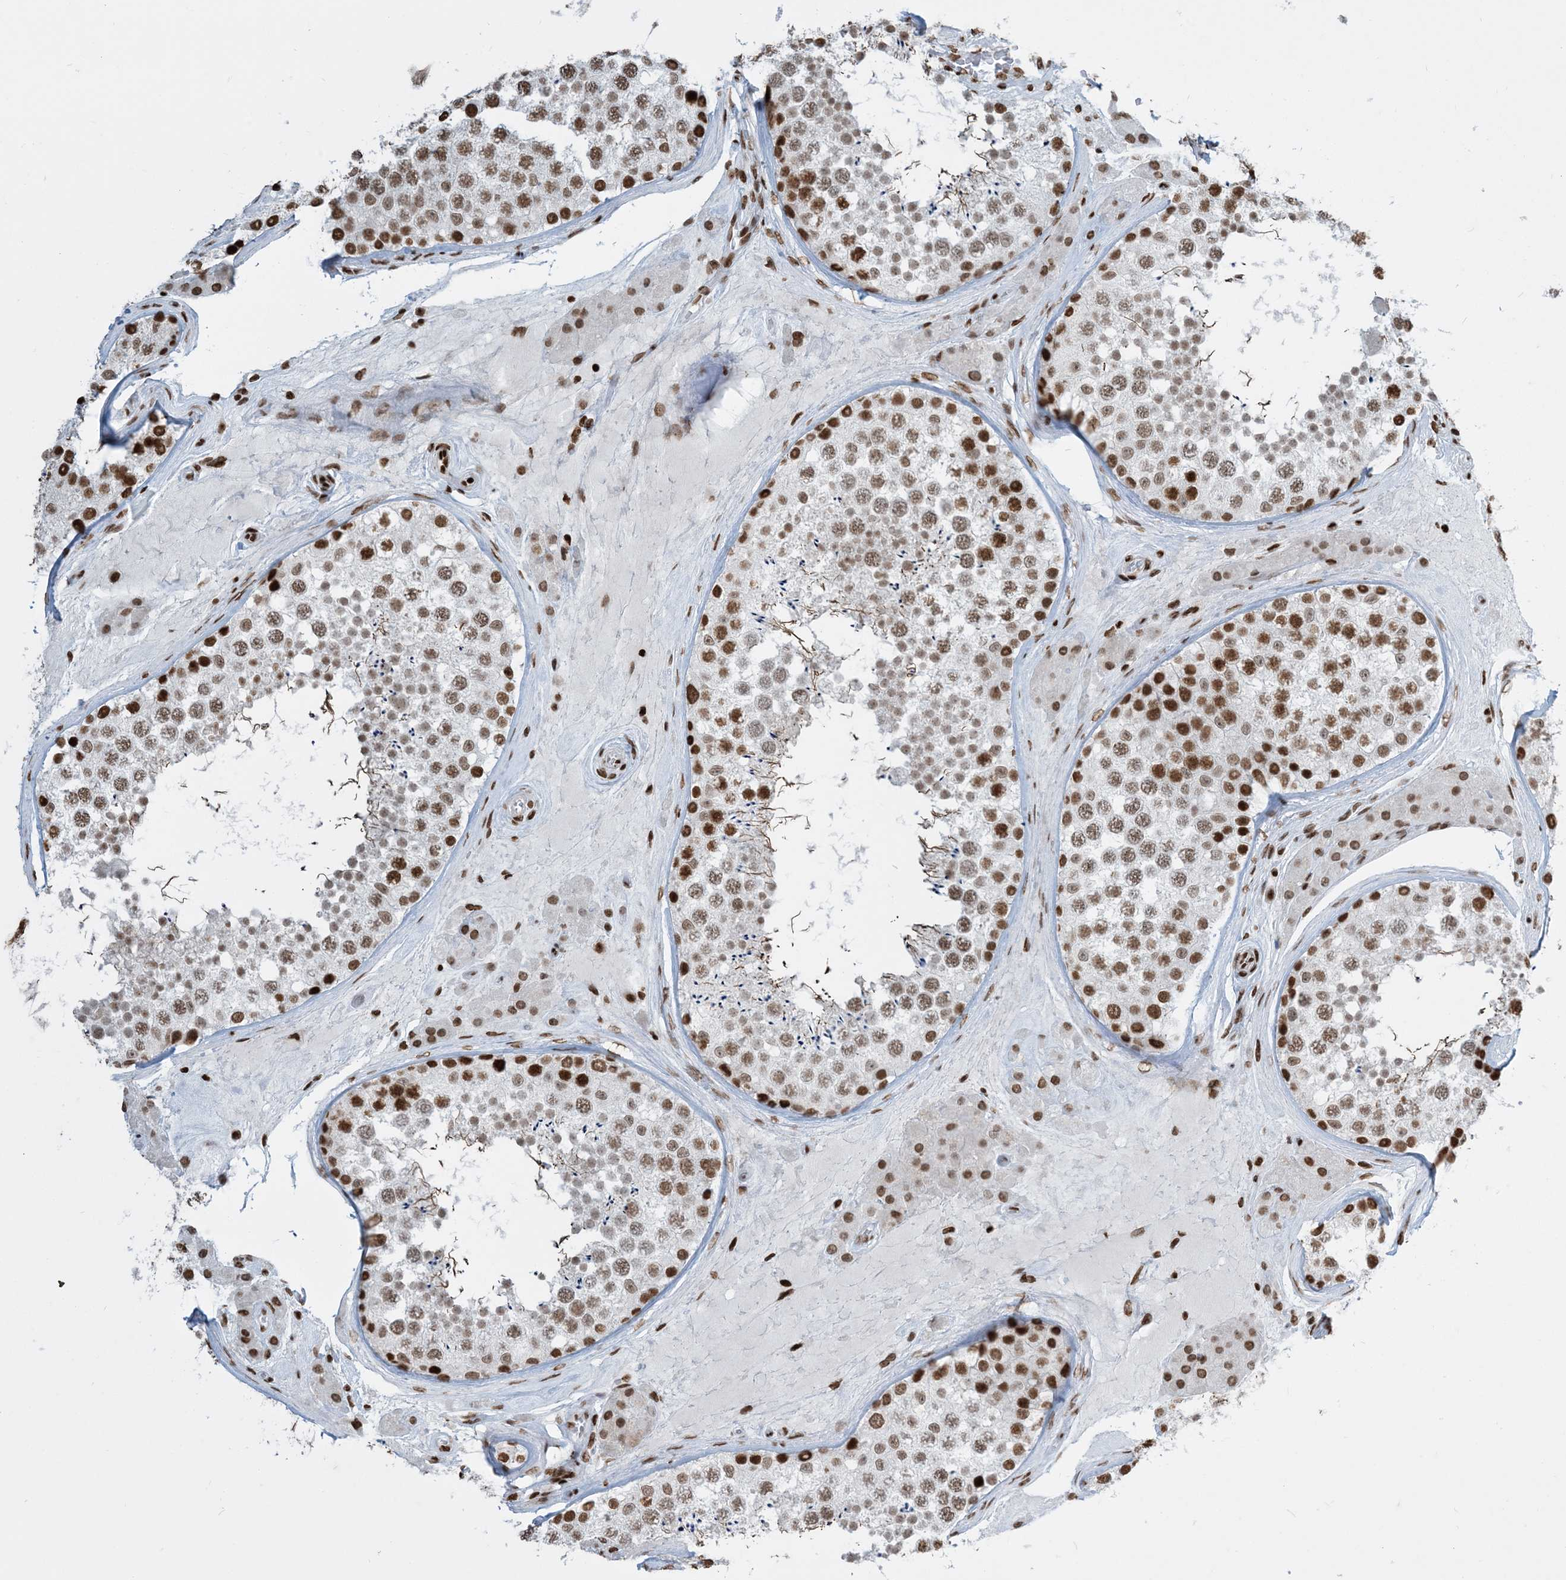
{"staining": {"intensity": "strong", "quantity": "25%-75%", "location": "nuclear"}, "tissue": "testis", "cell_type": "Cells in seminiferous ducts", "image_type": "normal", "snomed": [{"axis": "morphology", "description": "Normal tissue, NOS"}, {"axis": "topography", "description": "Testis"}], "caption": "Benign testis exhibits strong nuclear positivity in approximately 25%-75% of cells in seminiferous ducts, visualized by immunohistochemistry. The staining was performed using DAB (3,3'-diaminobenzidine) to visualize the protein expression in brown, while the nuclei were stained in blue with hematoxylin (Magnification: 20x).", "gene": "H3", "patient": {"sex": "male", "age": 46}}